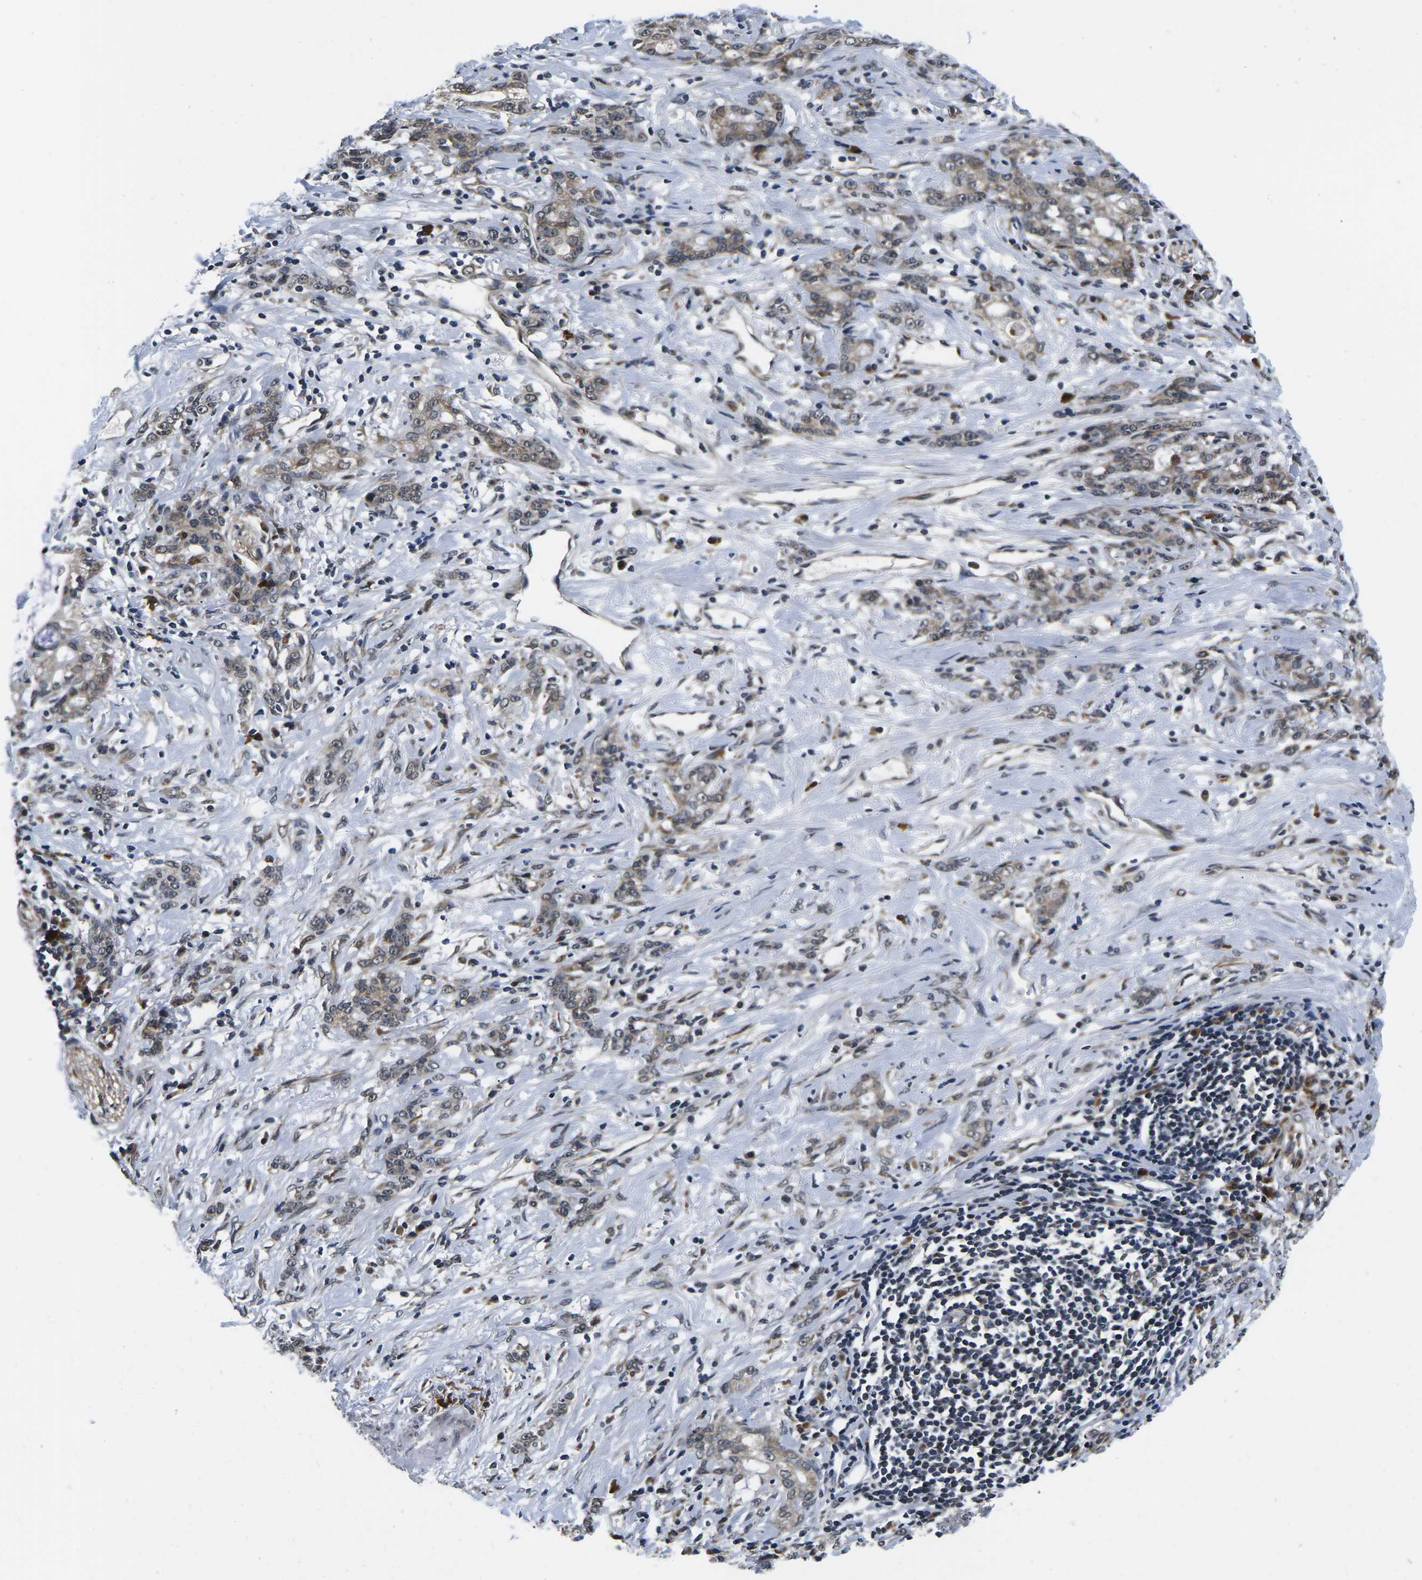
{"staining": {"intensity": "weak", "quantity": ">75%", "location": "cytoplasmic/membranous"}, "tissue": "stomach cancer", "cell_type": "Tumor cells", "image_type": "cancer", "snomed": [{"axis": "morphology", "description": "Adenocarcinoma, NOS"}, {"axis": "topography", "description": "Stomach, lower"}], "caption": "Weak cytoplasmic/membranous protein staining is present in approximately >75% of tumor cells in stomach cancer. Using DAB (brown) and hematoxylin (blue) stains, captured at high magnification using brightfield microscopy.", "gene": "CCNE1", "patient": {"sex": "male", "age": 88}}